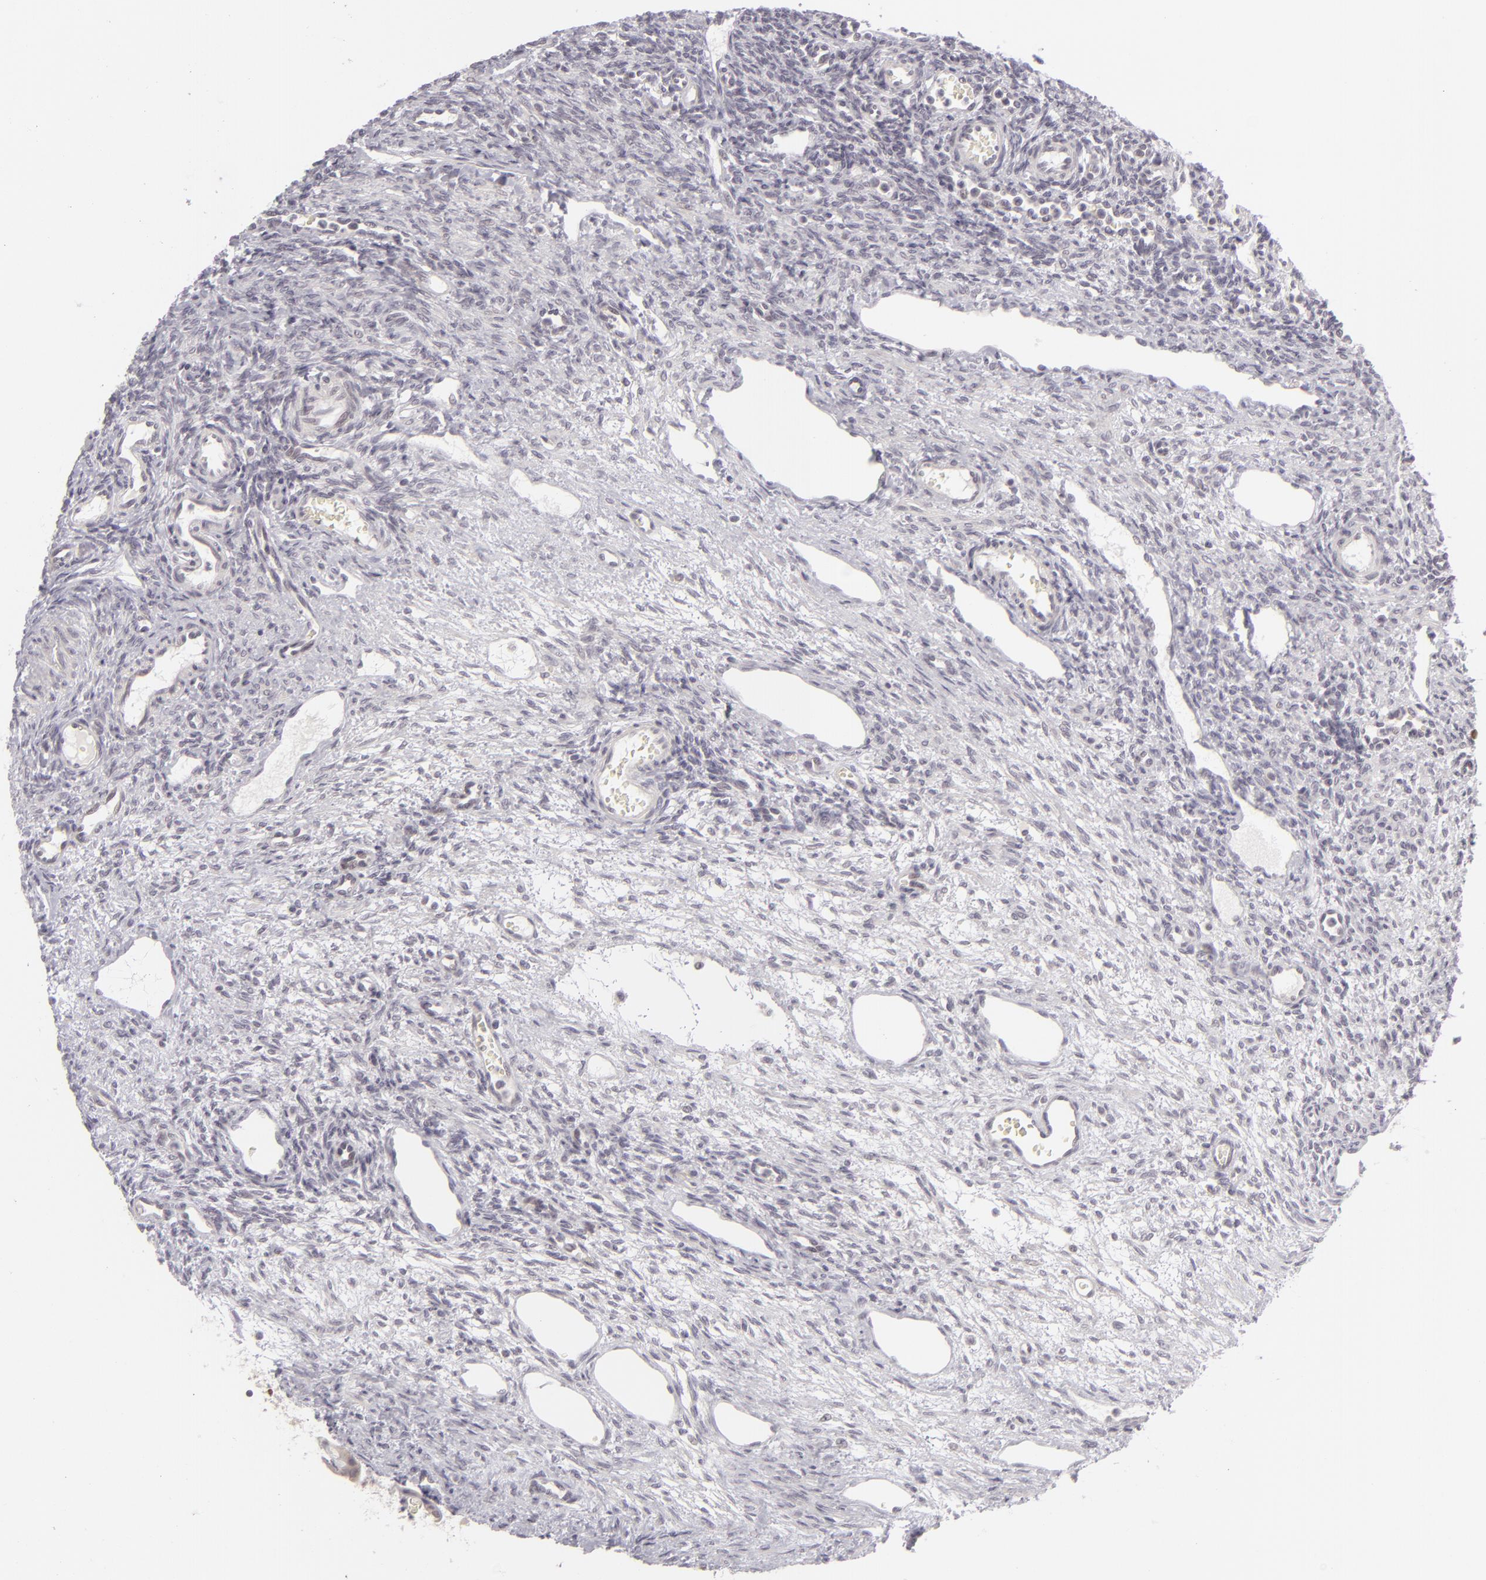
{"staining": {"intensity": "negative", "quantity": "none", "location": "none"}, "tissue": "ovary", "cell_type": "Follicle cells", "image_type": "normal", "snomed": [{"axis": "morphology", "description": "Normal tissue, NOS"}, {"axis": "topography", "description": "Ovary"}], "caption": "Immunohistochemical staining of benign ovary displays no significant staining in follicle cells. The staining was performed using DAB (3,3'-diaminobenzidine) to visualize the protein expression in brown, while the nuclei were stained in blue with hematoxylin (Magnification: 20x).", "gene": "SIX1", "patient": {"sex": "female", "age": 33}}